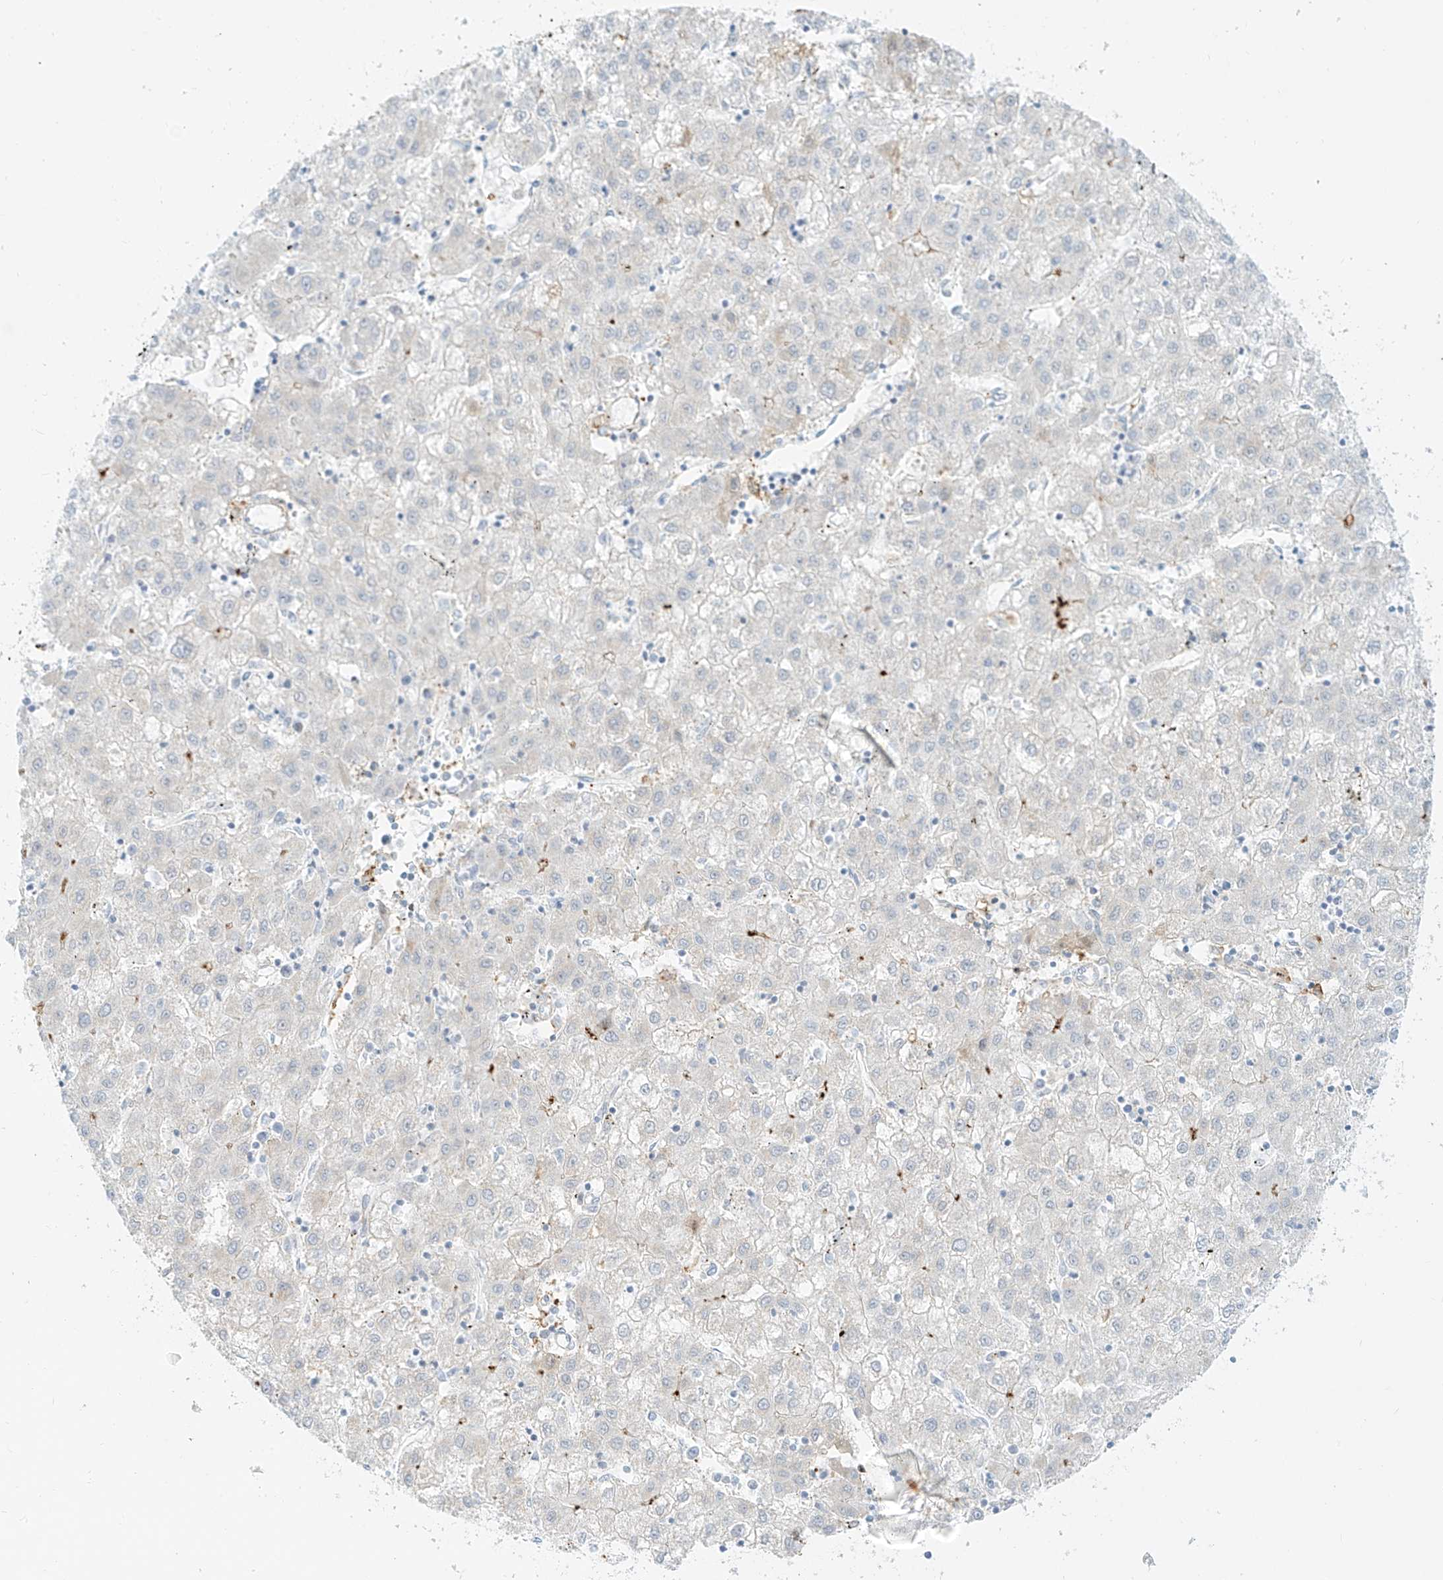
{"staining": {"intensity": "negative", "quantity": "none", "location": "none"}, "tissue": "liver cancer", "cell_type": "Tumor cells", "image_type": "cancer", "snomed": [{"axis": "morphology", "description": "Carcinoma, Hepatocellular, NOS"}, {"axis": "topography", "description": "Liver"}], "caption": "A histopathology image of liver cancer (hepatocellular carcinoma) stained for a protein exhibits no brown staining in tumor cells.", "gene": "OCSTAMP", "patient": {"sex": "male", "age": 72}}